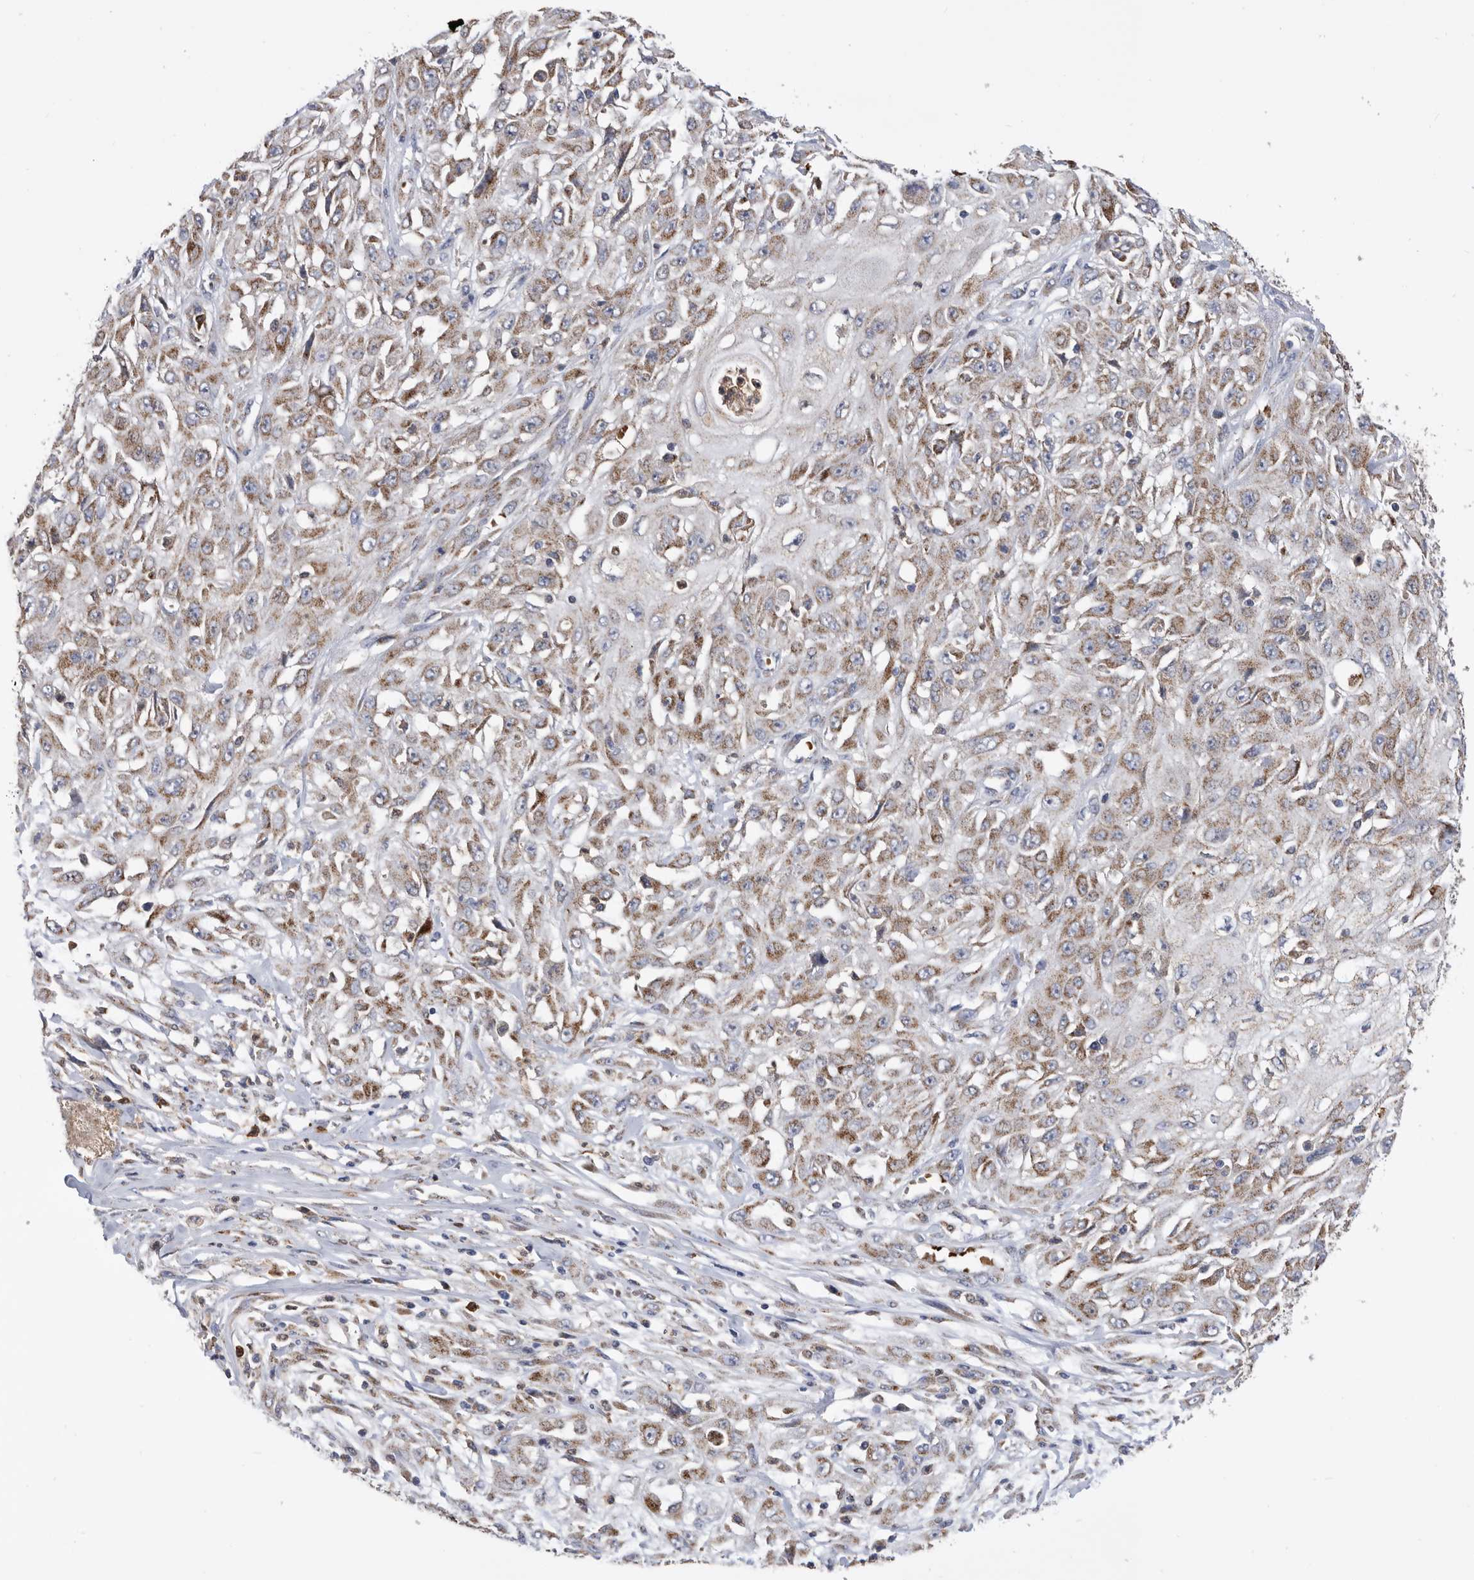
{"staining": {"intensity": "moderate", "quantity": ">75%", "location": "cytoplasmic/membranous"}, "tissue": "skin cancer", "cell_type": "Tumor cells", "image_type": "cancer", "snomed": [{"axis": "morphology", "description": "Squamous cell carcinoma, NOS"}, {"axis": "morphology", "description": "Squamous cell carcinoma, metastatic, NOS"}, {"axis": "topography", "description": "Skin"}, {"axis": "topography", "description": "Lymph node"}], "caption": "A brown stain shows moderate cytoplasmic/membranous positivity of a protein in human skin cancer tumor cells.", "gene": "CRISPLD2", "patient": {"sex": "male", "age": 75}}